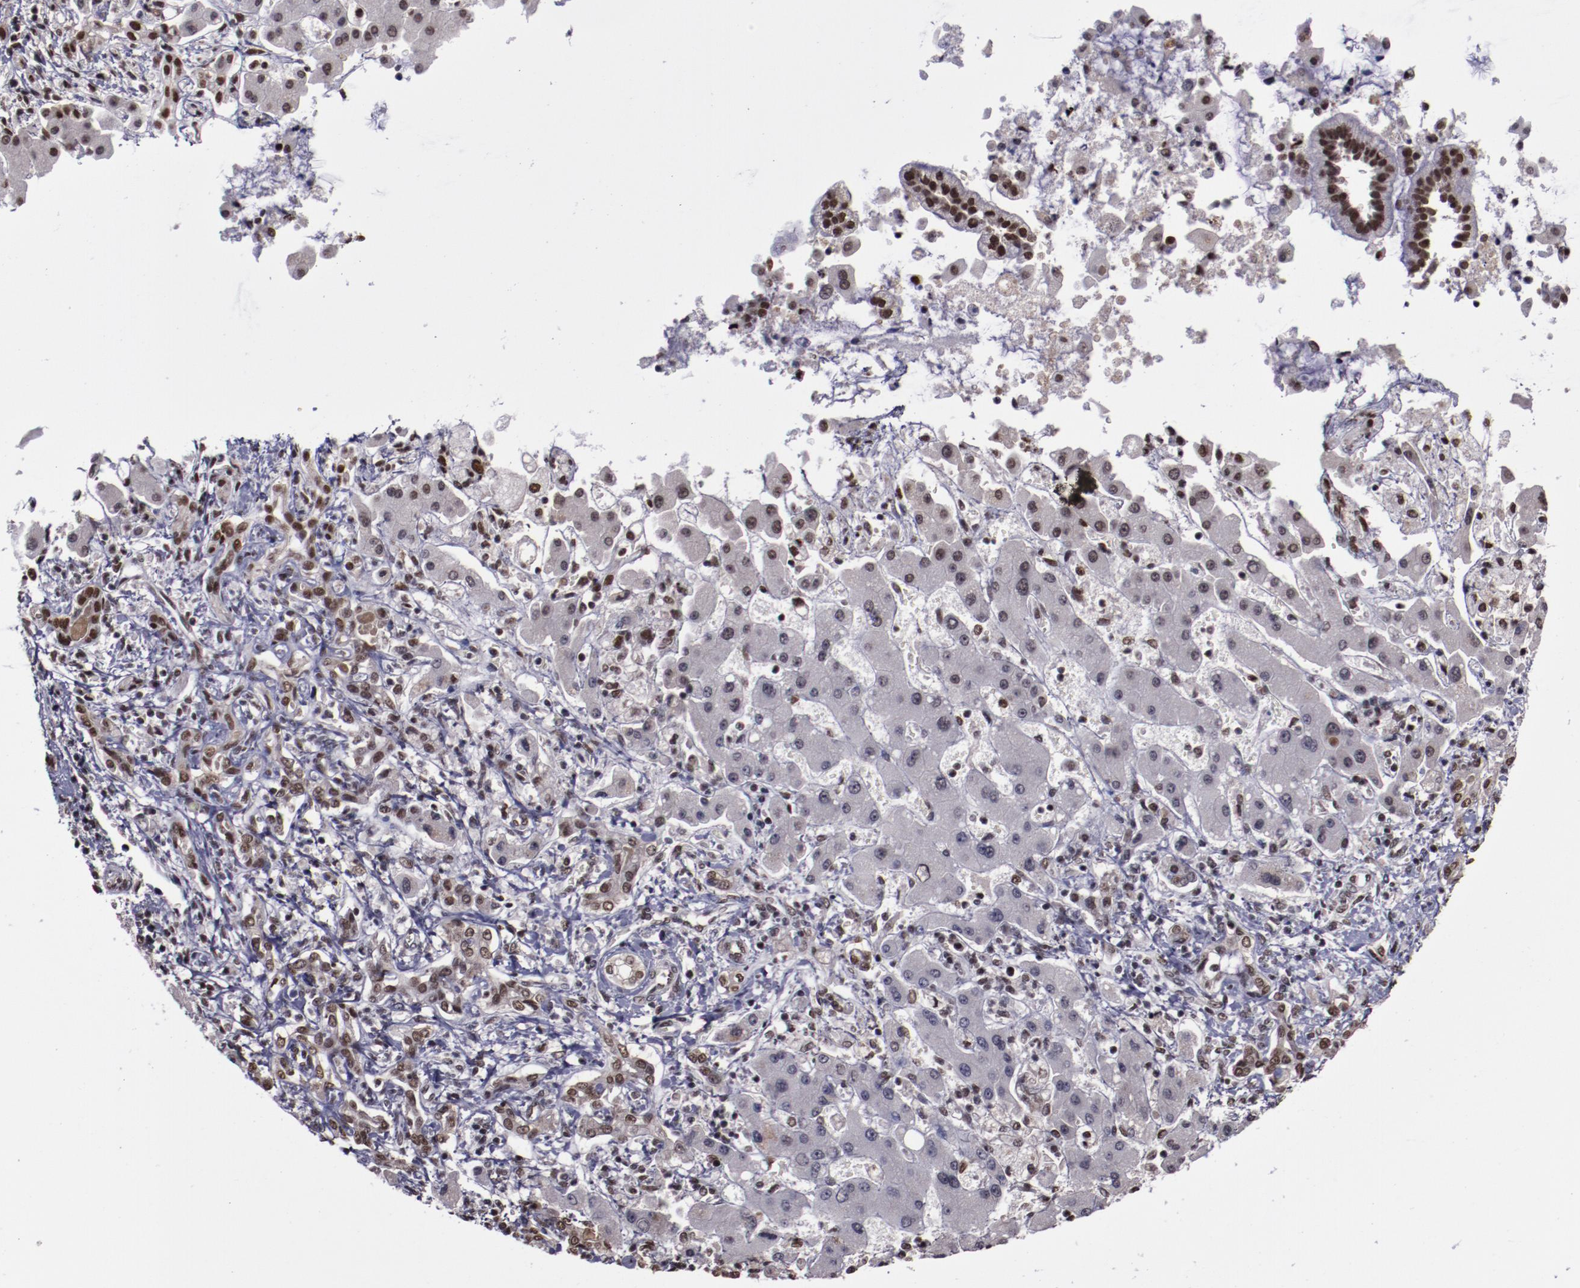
{"staining": {"intensity": "moderate", "quantity": ">75%", "location": "nuclear"}, "tissue": "liver cancer", "cell_type": "Tumor cells", "image_type": "cancer", "snomed": [{"axis": "morphology", "description": "Cholangiocarcinoma"}, {"axis": "topography", "description": "Liver"}], "caption": "Immunohistochemical staining of human liver cancer reveals medium levels of moderate nuclear protein positivity in about >75% of tumor cells. Immunohistochemistry (ihc) stains the protein in brown and the nuclei are stained blue.", "gene": "ERH", "patient": {"sex": "male", "age": 50}}